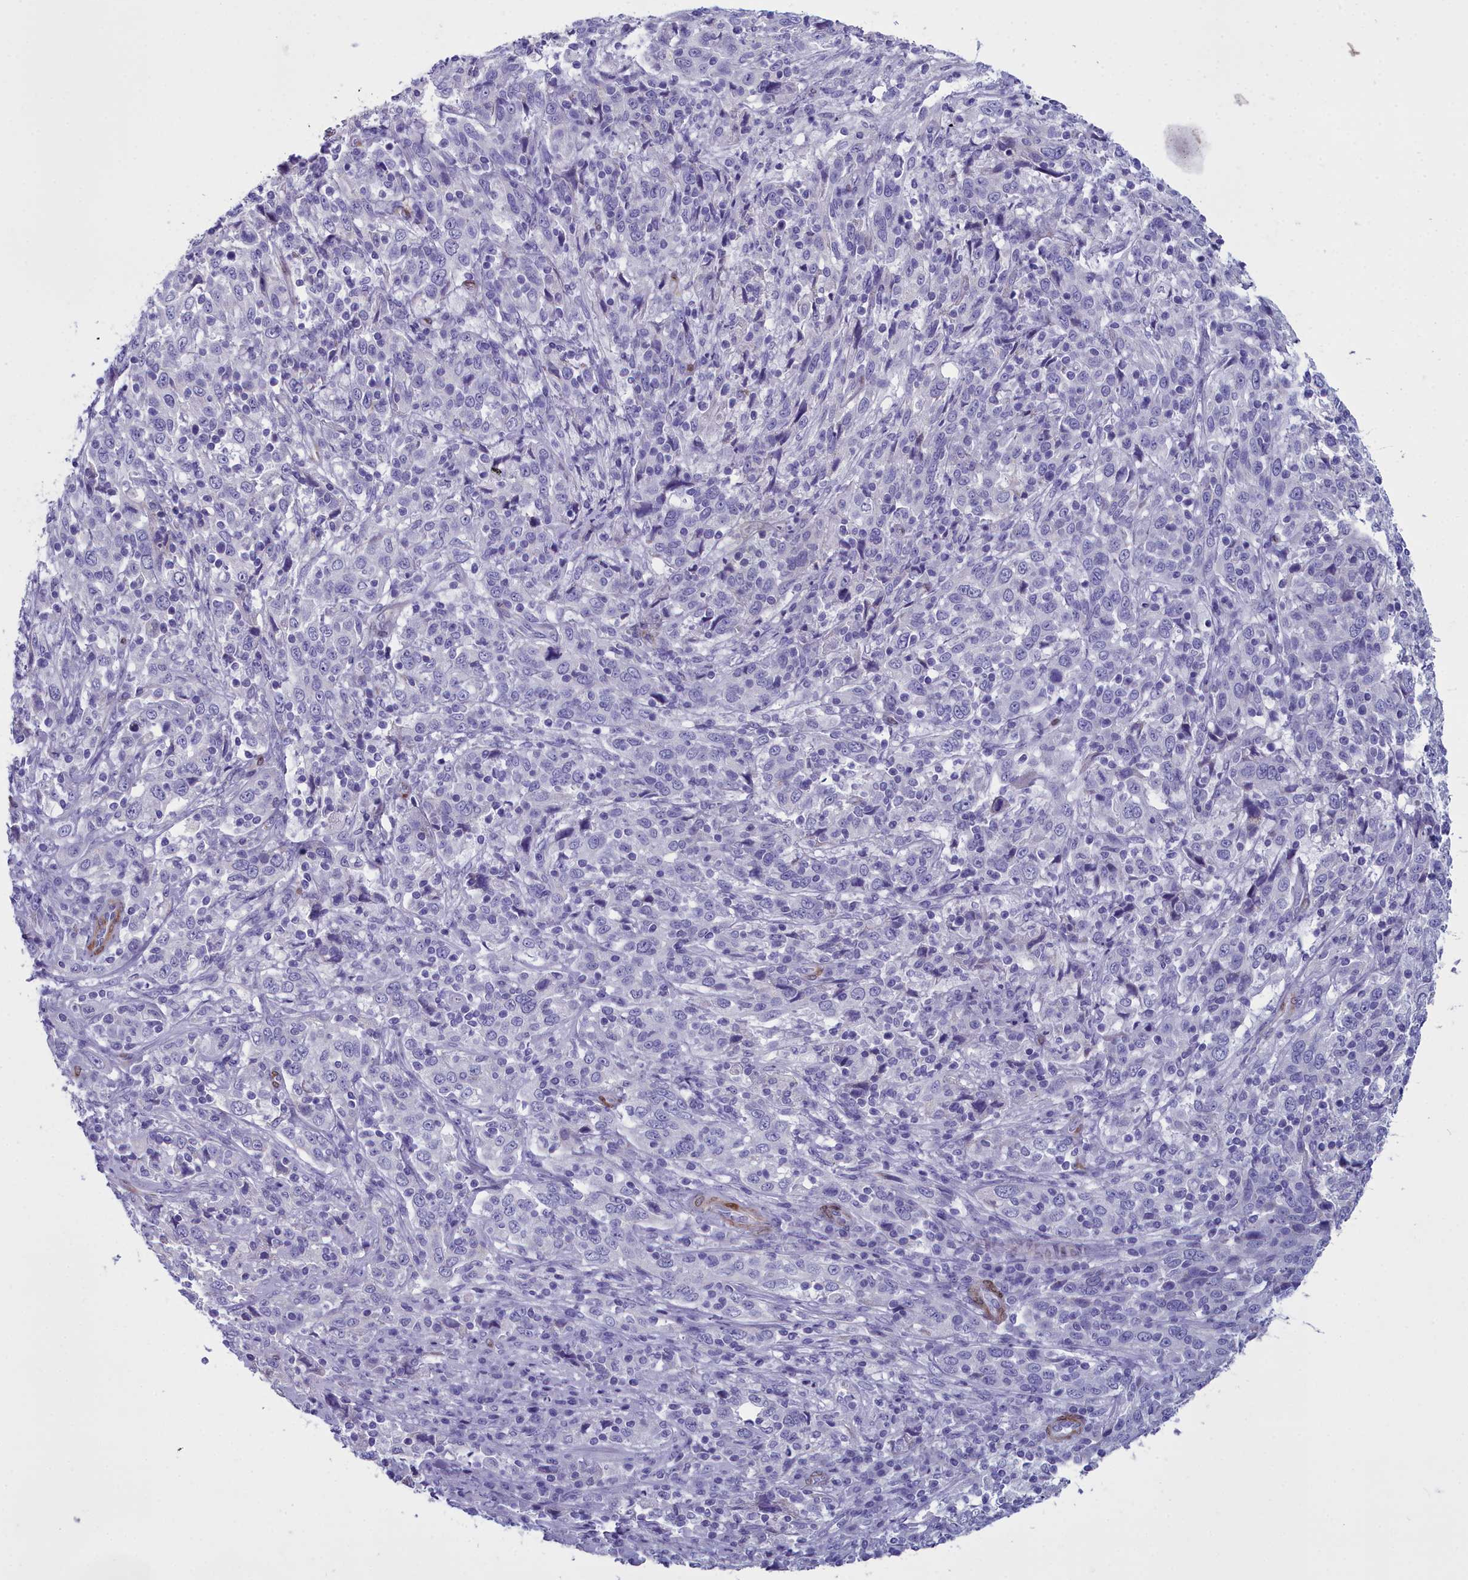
{"staining": {"intensity": "negative", "quantity": "none", "location": "none"}, "tissue": "cervical cancer", "cell_type": "Tumor cells", "image_type": "cancer", "snomed": [{"axis": "morphology", "description": "Squamous cell carcinoma, NOS"}, {"axis": "topography", "description": "Cervix"}], "caption": "Immunohistochemical staining of human cervical cancer (squamous cell carcinoma) shows no significant positivity in tumor cells.", "gene": "PPP1R14A", "patient": {"sex": "female", "age": 46}}